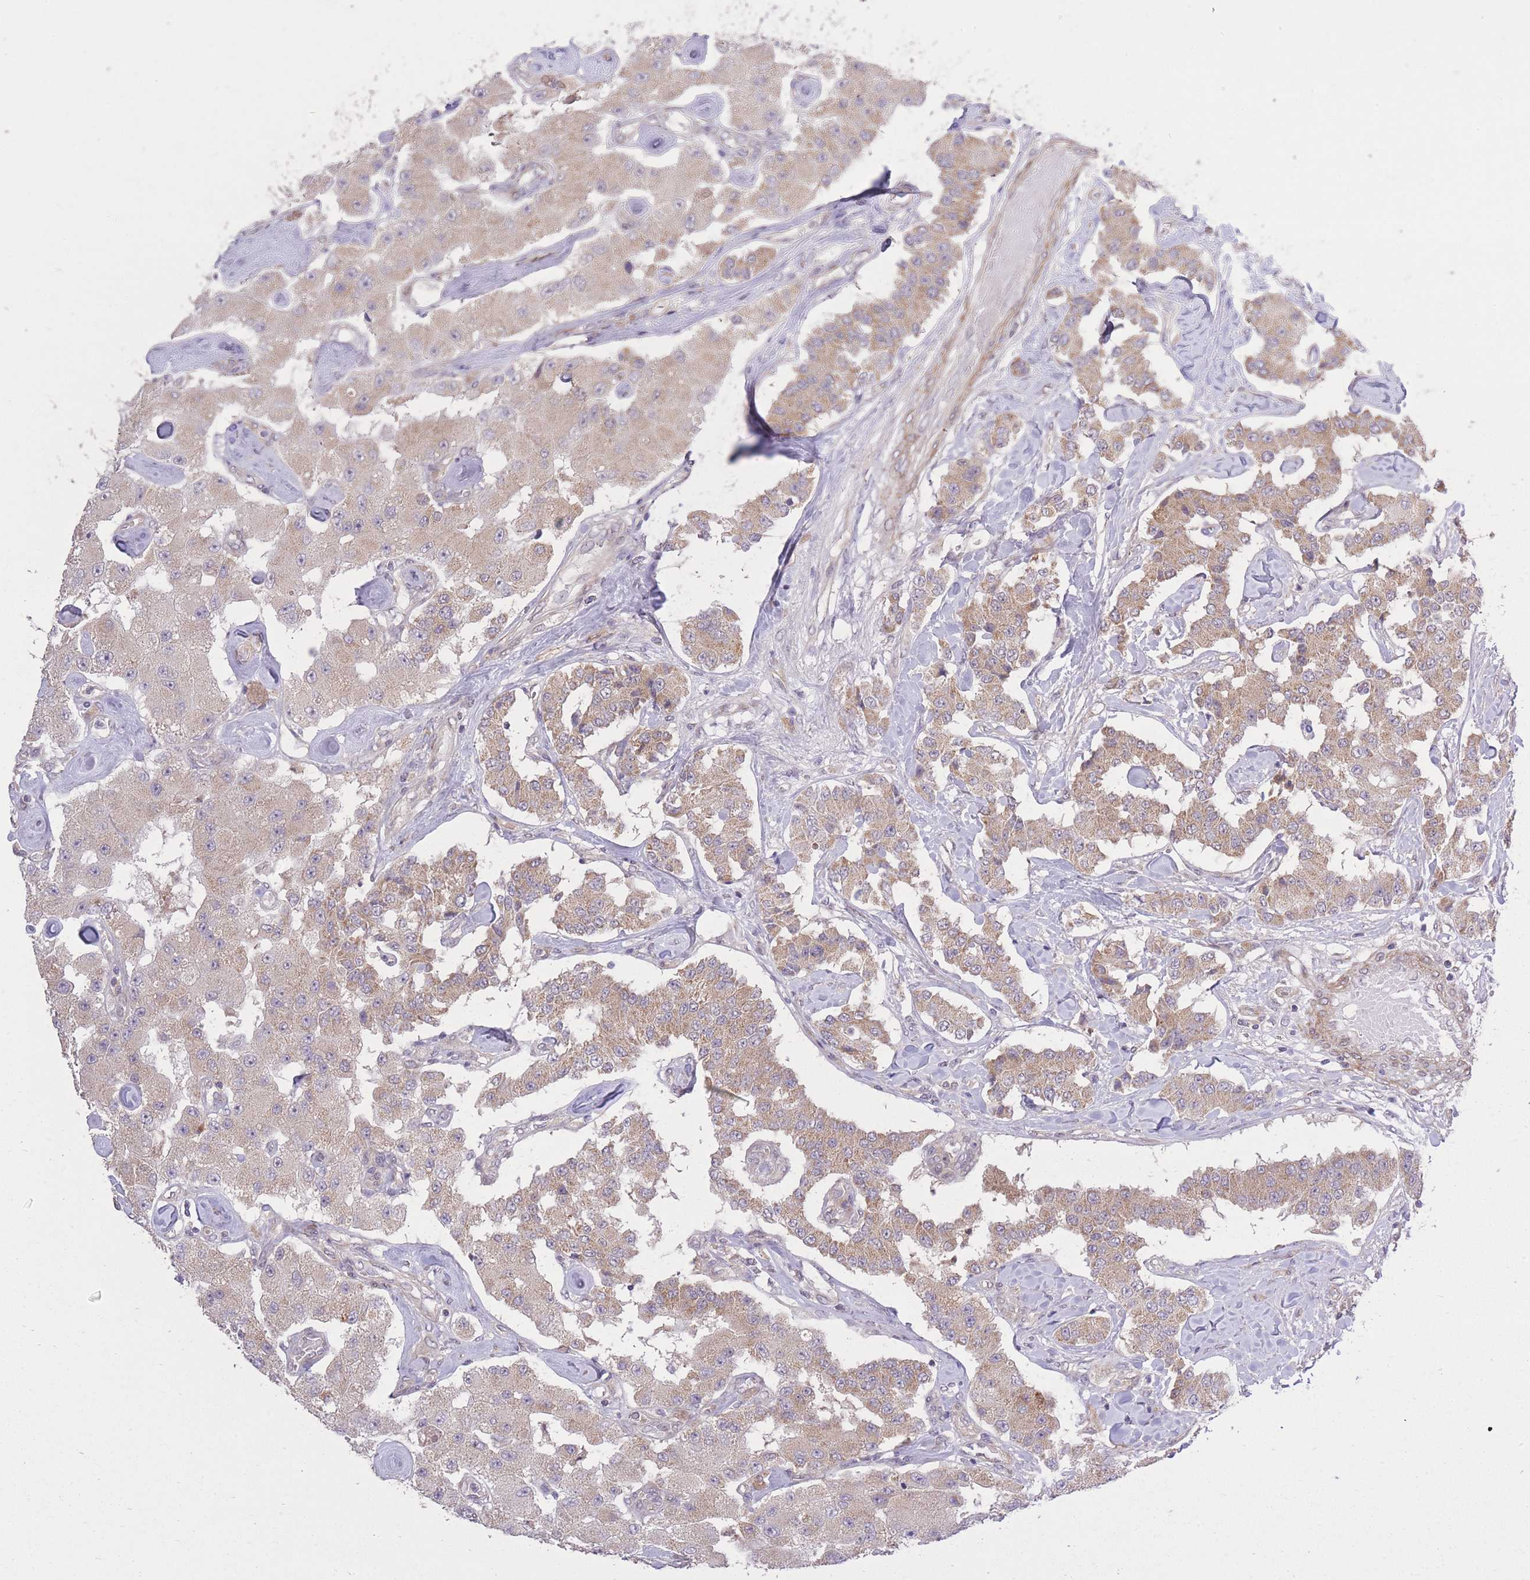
{"staining": {"intensity": "weak", "quantity": ">75%", "location": "cytoplasmic/membranous"}, "tissue": "carcinoid", "cell_type": "Tumor cells", "image_type": "cancer", "snomed": [{"axis": "morphology", "description": "Carcinoid, malignant, NOS"}, {"axis": "topography", "description": "Pancreas"}], "caption": "Carcinoid stained for a protein displays weak cytoplasmic/membranous positivity in tumor cells. (DAB (3,3'-diaminobenzidine) = brown stain, brightfield microscopy at high magnification).", "gene": "ELOA2", "patient": {"sex": "male", "age": 41}}